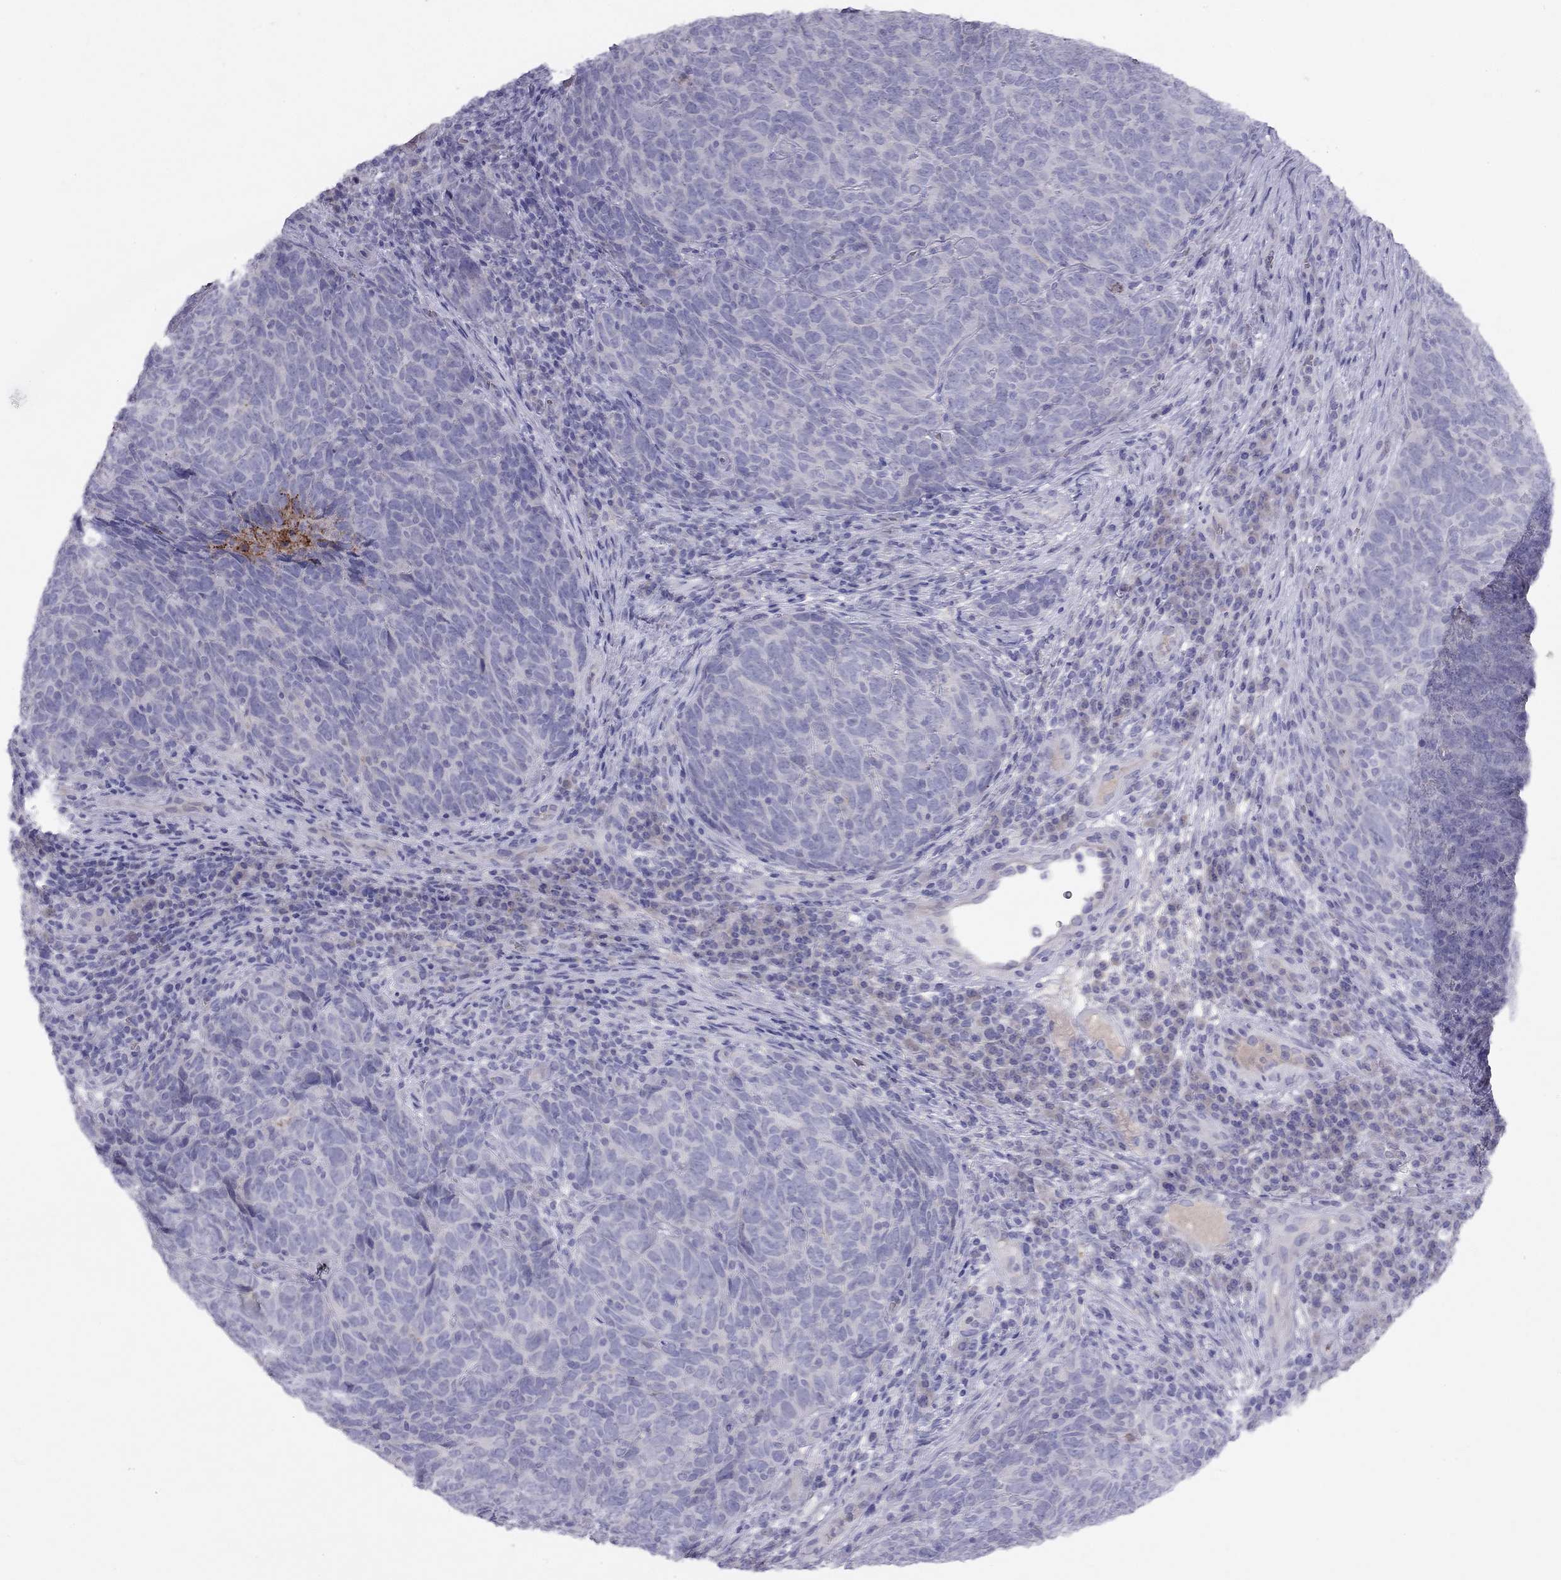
{"staining": {"intensity": "negative", "quantity": "none", "location": "none"}, "tissue": "skin cancer", "cell_type": "Tumor cells", "image_type": "cancer", "snomed": [{"axis": "morphology", "description": "Squamous cell carcinoma, NOS"}, {"axis": "topography", "description": "Skin"}, {"axis": "topography", "description": "Anal"}], "caption": "The image exhibits no staining of tumor cells in squamous cell carcinoma (skin).", "gene": "RHD", "patient": {"sex": "female", "age": 51}}